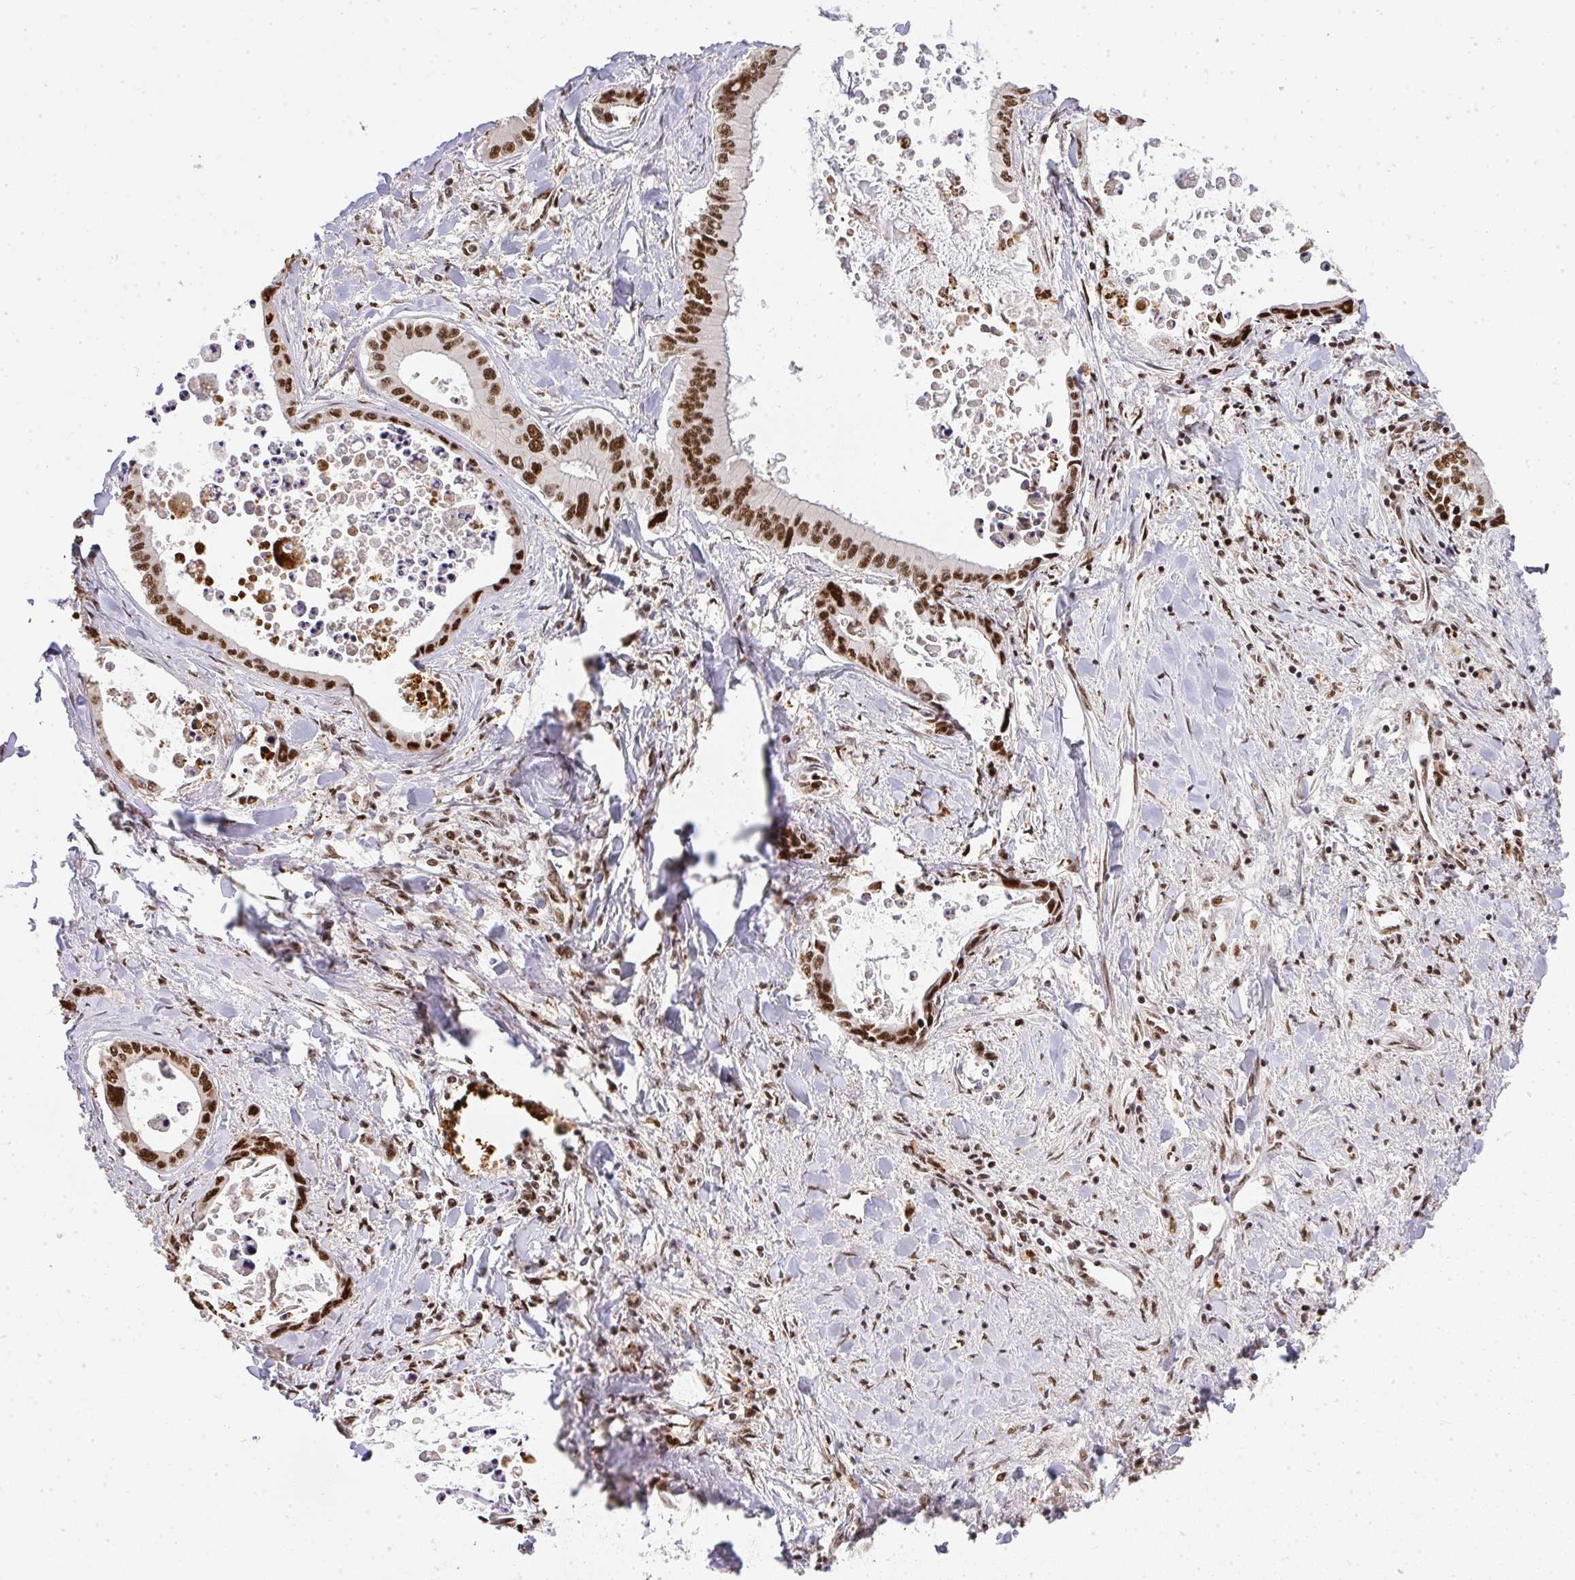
{"staining": {"intensity": "strong", "quantity": ">75%", "location": "nuclear"}, "tissue": "liver cancer", "cell_type": "Tumor cells", "image_type": "cancer", "snomed": [{"axis": "morphology", "description": "Cholangiocarcinoma"}, {"axis": "topography", "description": "Liver"}], "caption": "About >75% of tumor cells in human liver cancer (cholangiocarcinoma) show strong nuclear protein expression as visualized by brown immunohistochemical staining.", "gene": "U2AF1", "patient": {"sex": "male", "age": 66}}